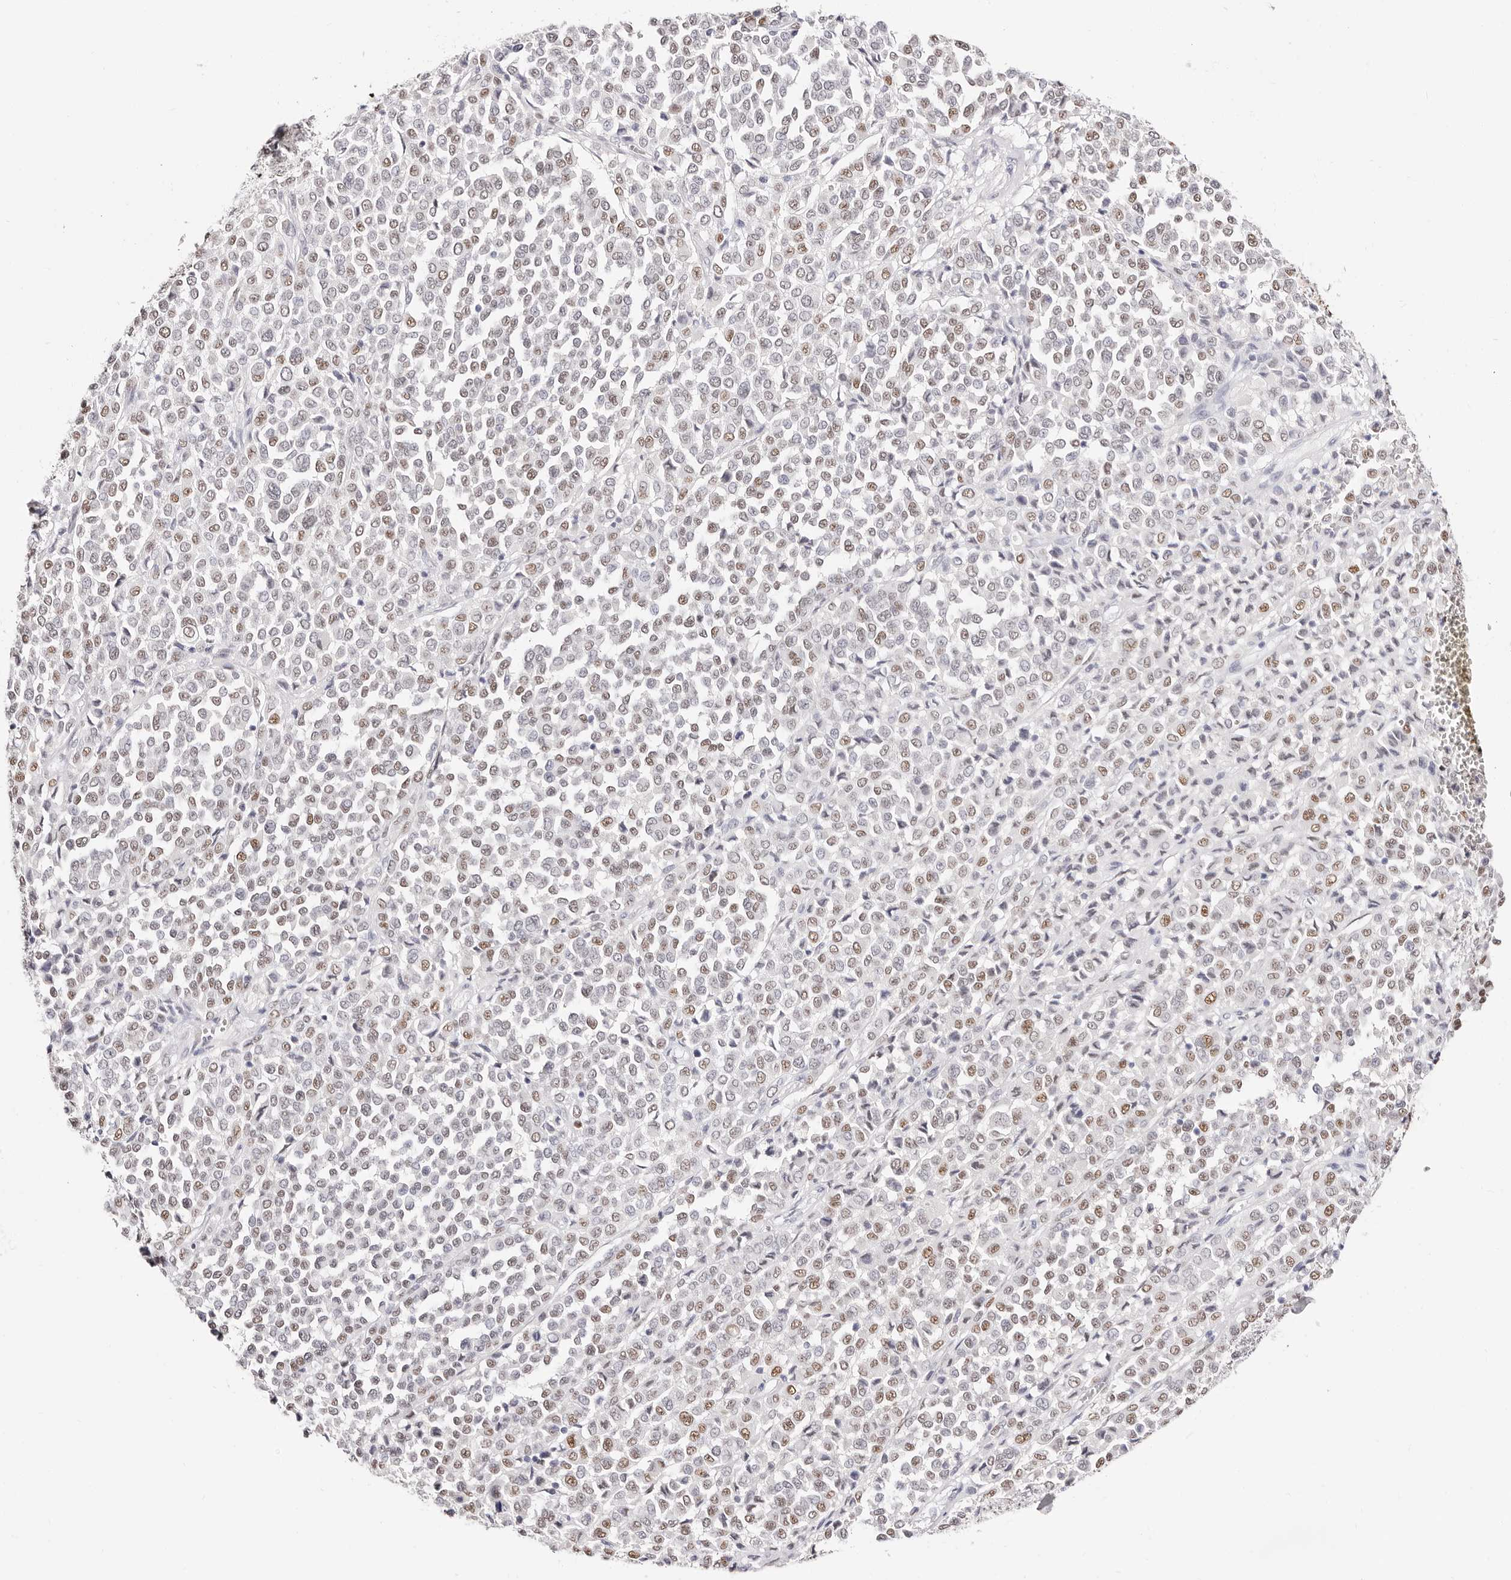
{"staining": {"intensity": "weak", "quantity": "25%-75%", "location": "nuclear"}, "tissue": "melanoma", "cell_type": "Tumor cells", "image_type": "cancer", "snomed": [{"axis": "morphology", "description": "Malignant melanoma, Metastatic site"}, {"axis": "topography", "description": "Pancreas"}], "caption": "A brown stain labels weak nuclear expression of a protein in human malignant melanoma (metastatic site) tumor cells.", "gene": "TKT", "patient": {"sex": "female", "age": 30}}